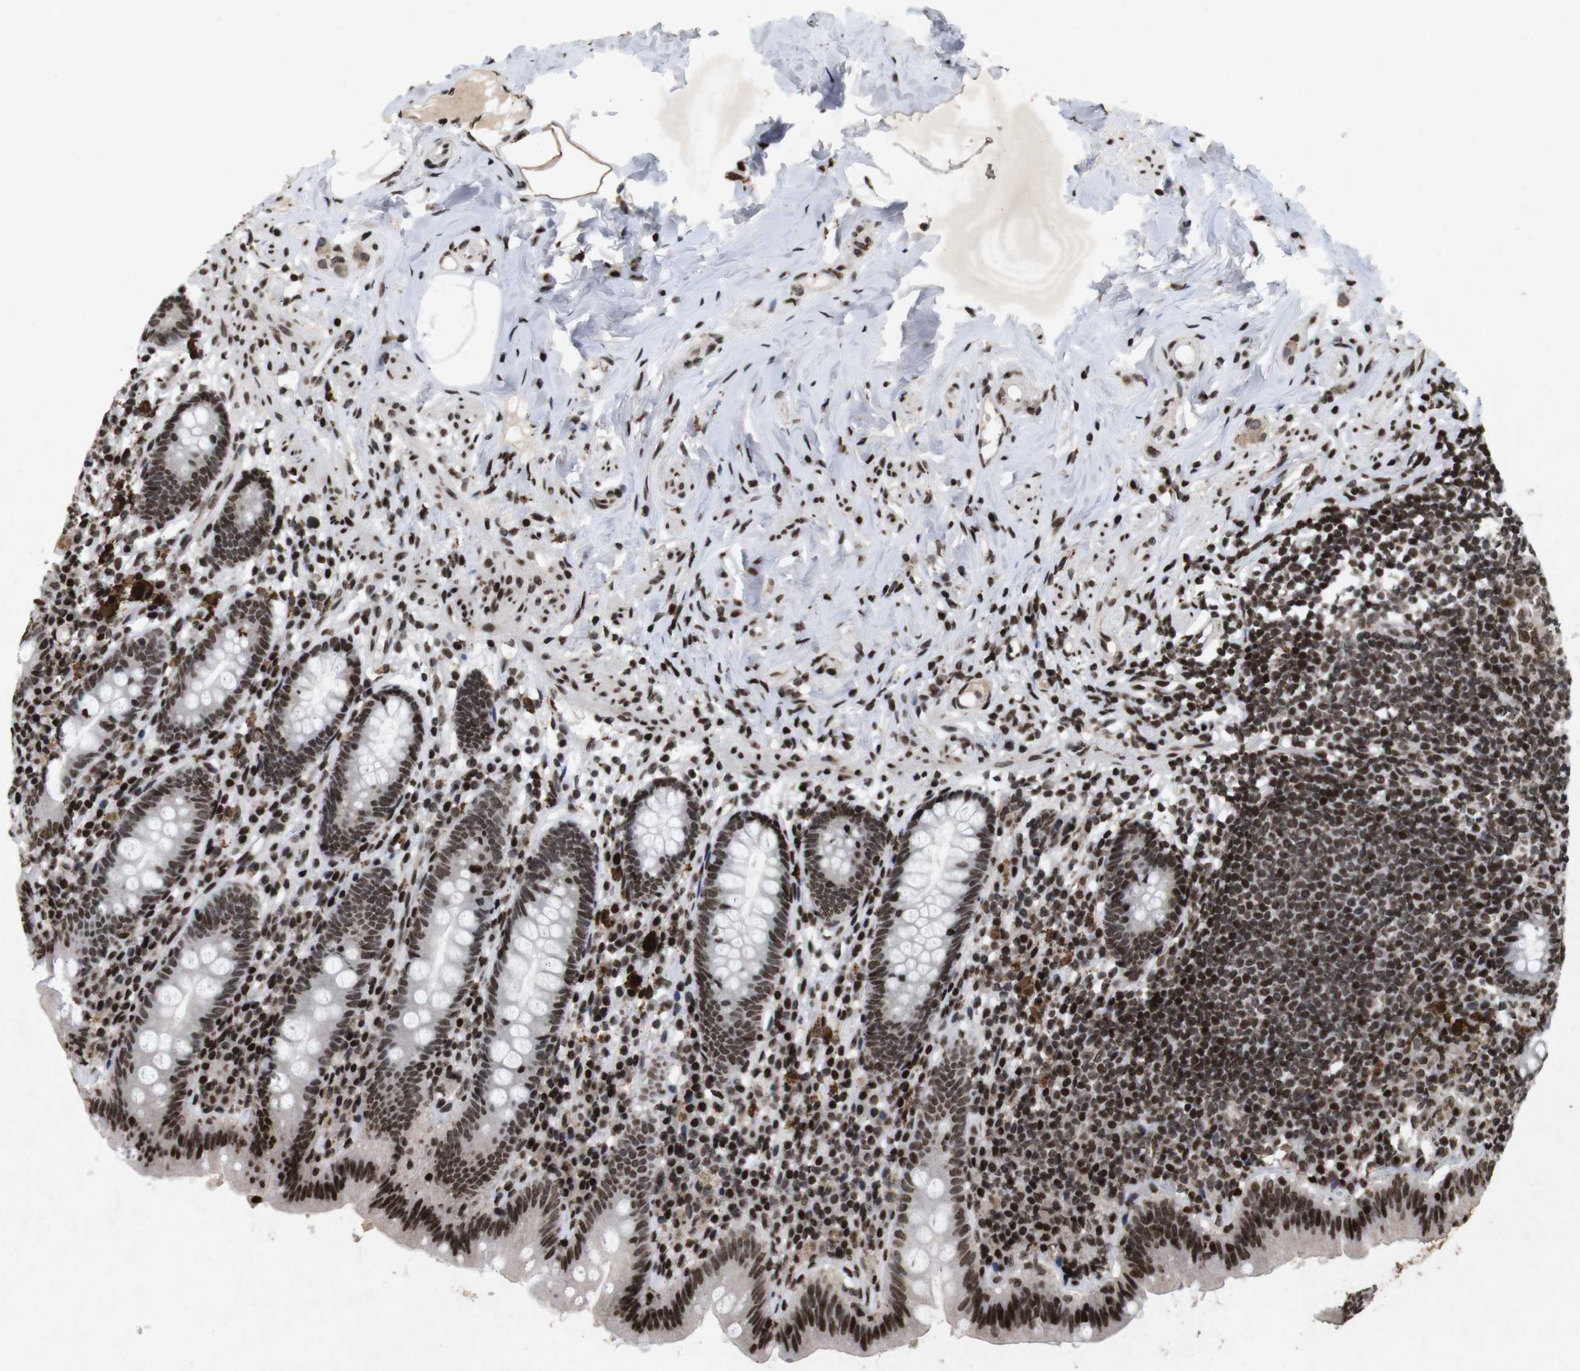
{"staining": {"intensity": "moderate", "quantity": ">75%", "location": "nuclear"}, "tissue": "appendix", "cell_type": "Glandular cells", "image_type": "normal", "snomed": [{"axis": "morphology", "description": "Normal tissue, NOS"}, {"axis": "topography", "description": "Appendix"}], "caption": "High-magnification brightfield microscopy of unremarkable appendix stained with DAB (brown) and counterstained with hematoxylin (blue). glandular cells exhibit moderate nuclear expression is present in about>75% of cells.", "gene": "MAGEH1", "patient": {"sex": "male", "age": 52}}